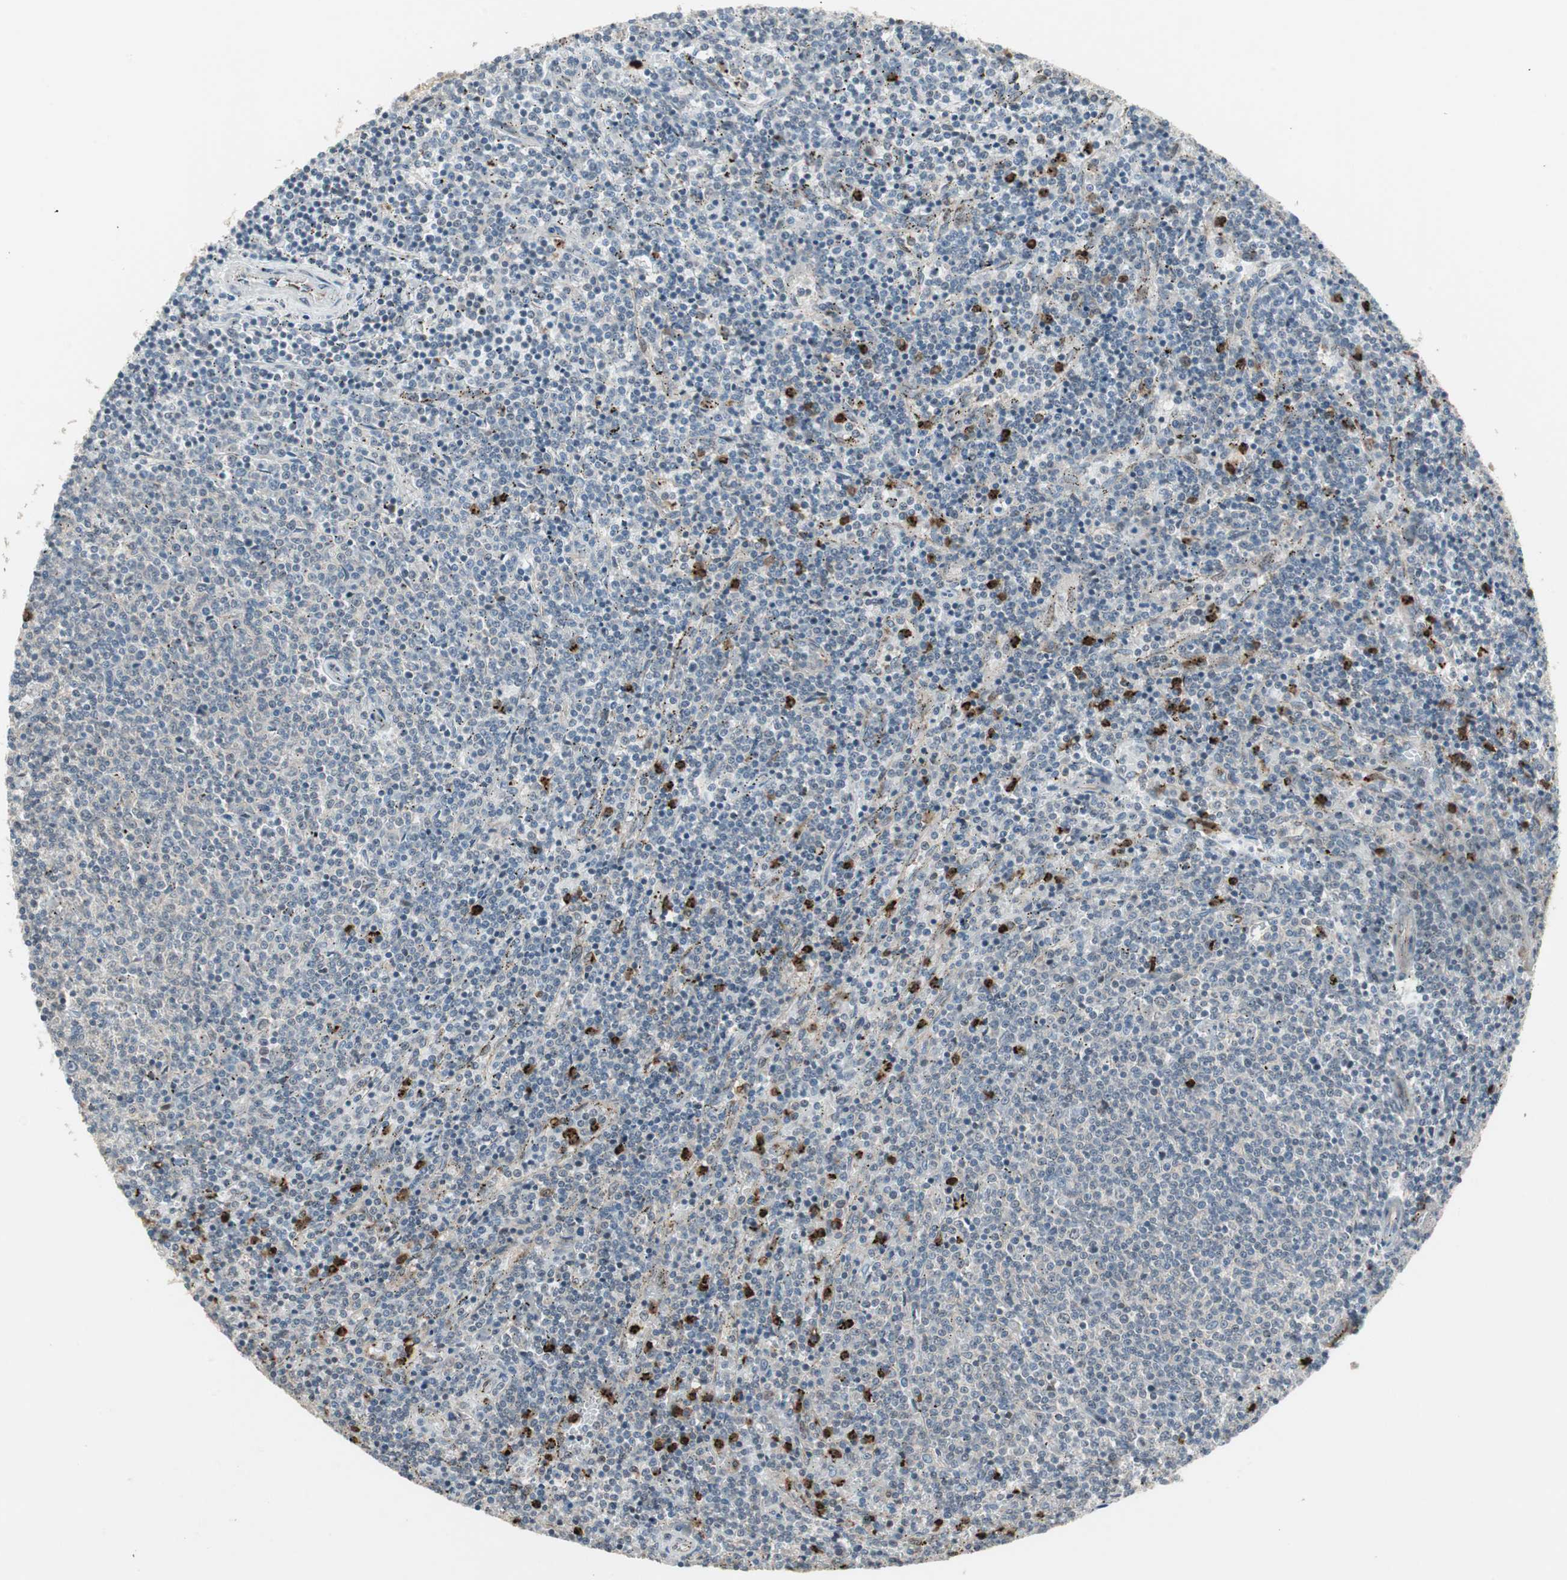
{"staining": {"intensity": "negative", "quantity": "none", "location": "none"}, "tissue": "lymphoma", "cell_type": "Tumor cells", "image_type": "cancer", "snomed": [{"axis": "morphology", "description": "Malignant lymphoma, non-Hodgkin's type, Low grade"}, {"axis": "topography", "description": "Spleen"}], "caption": "Immunohistochemical staining of human lymphoma shows no significant expression in tumor cells. (DAB (3,3'-diaminobenzidine) IHC with hematoxylin counter stain).", "gene": "SNX4", "patient": {"sex": "female", "age": 50}}